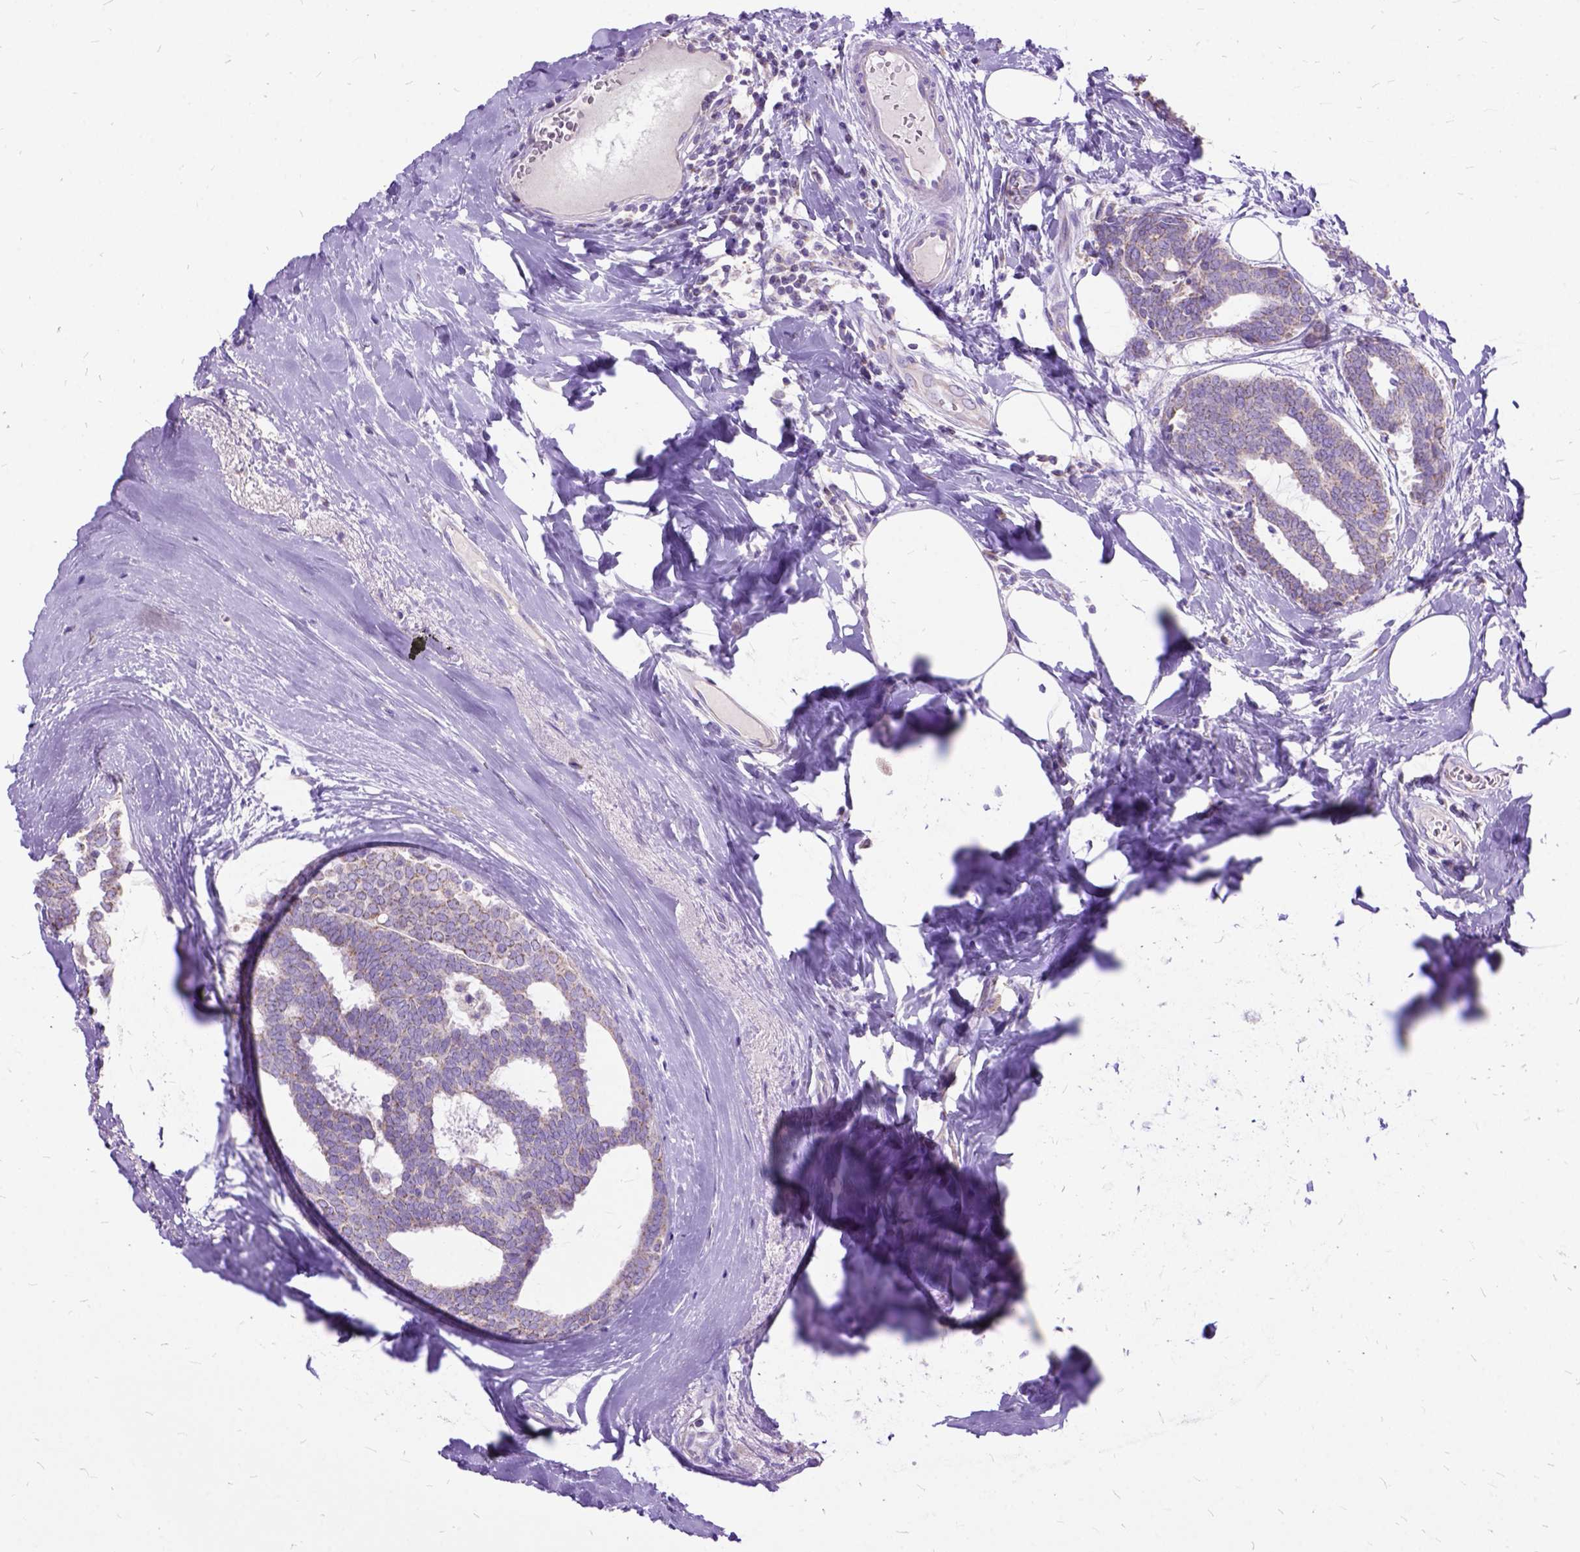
{"staining": {"intensity": "weak", "quantity": "25%-75%", "location": "cytoplasmic/membranous"}, "tissue": "breast cancer", "cell_type": "Tumor cells", "image_type": "cancer", "snomed": [{"axis": "morphology", "description": "Intraductal carcinoma, in situ"}, {"axis": "morphology", "description": "Duct carcinoma"}, {"axis": "morphology", "description": "Lobular carcinoma, in situ"}, {"axis": "topography", "description": "Breast"}], "caption": "A brown stain highlights weak cytoplasmic/membranous staining of a protein in human breast intraductal carcinoma,  in situ tumor cells.", "gene": "CTAG2", "patient": {"sex": "female", "age": 44}}